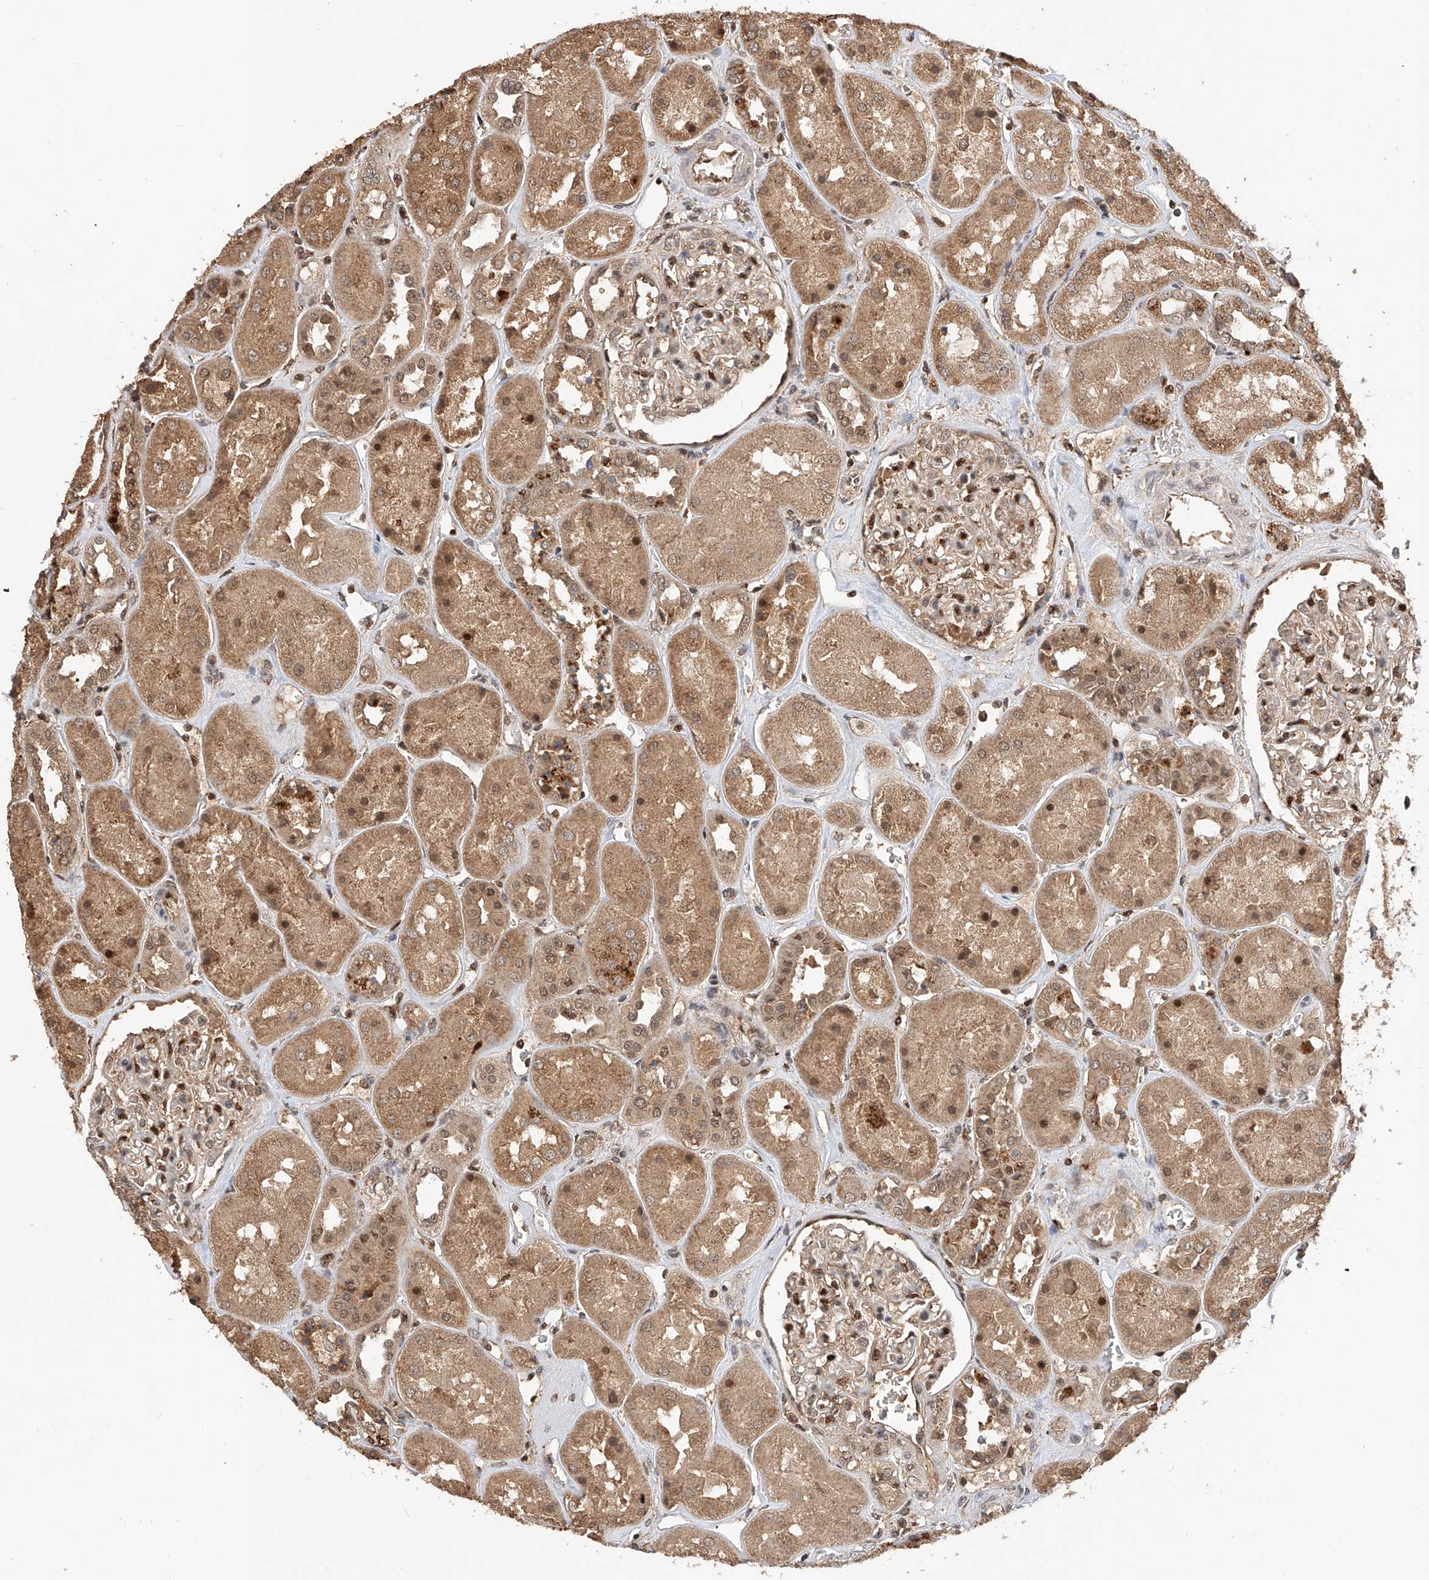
{"staining": {"intensity": "strong", "quantity": "25%-75%", "location": "nuclear"}, "tissue": "kidney", "cell_type": "Cells in glomeruli", "image_type": "normal", "snomed": [{"axis": "morphology", "description": "Normal tissue, NOS"}, {"axis": "topography", "description": "Kidney"}], "caption": "This image exhibits normal kidney stained with immunohistochemistry (IHC) to label a protein in brown. The nuclear of cells in glomeruli show strong positivity for the protein. Nuclei are counter-stained blue.", "gene": "RILPL2", "patient": {"sex": "male", "age": 70}}